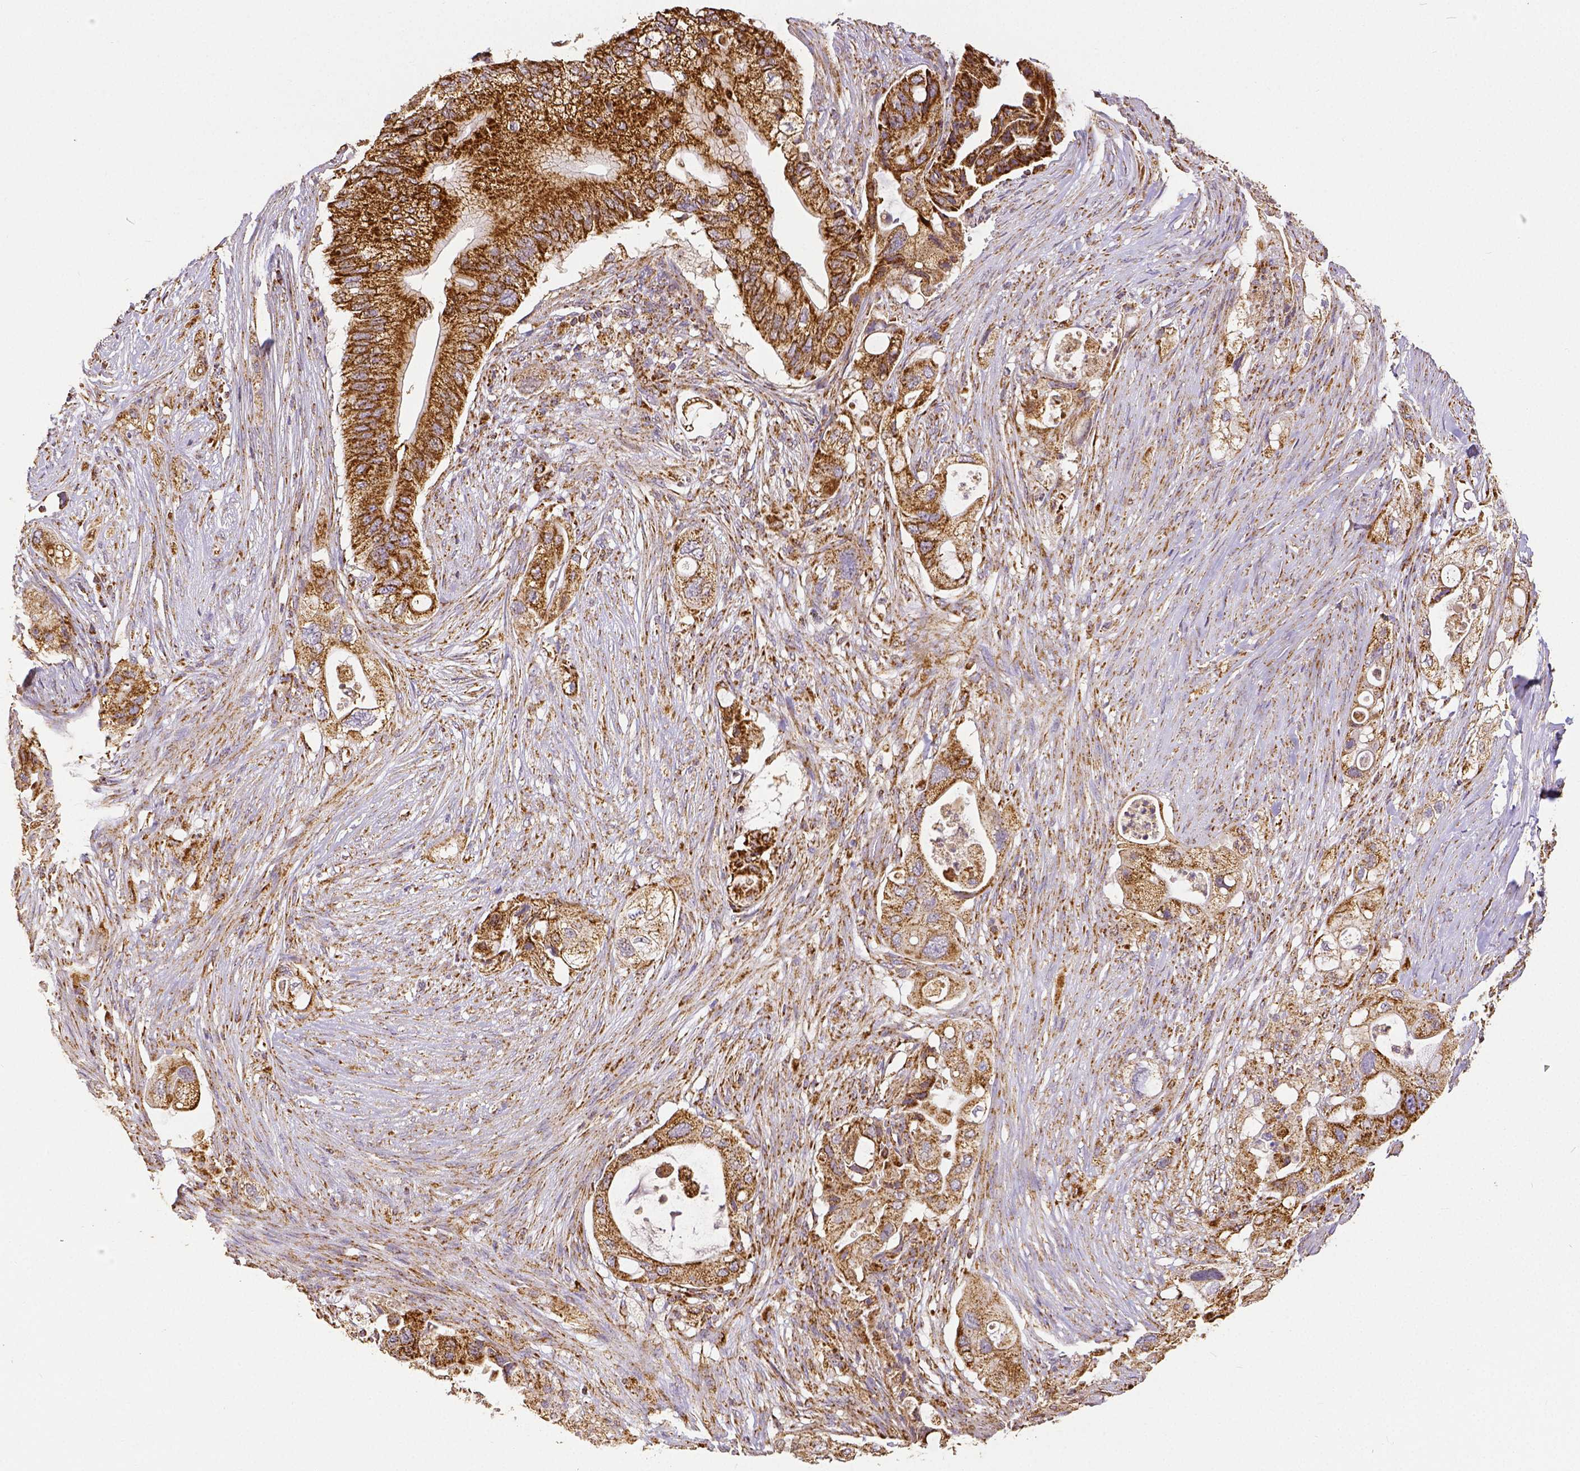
{"staining": {"intensity": "strong", "quantity": ">75%", "location": "cytoplasmic/membranous"}, "tissue": "pancreatic cancer", "cell_type": "Tumor cells", "image_type": "cancer", "snomed": [{"axis": "morphology", "description": "Adenocarcinoma, NOS"}, {"axis": "topography", "description": "Pancreas"}], "caption": "Immunohistochemical staining of human pancreatic cancer (adenocarcinoma) shows strong cytoplasmic/membranous protein staining in approximately >75% of tumor cells.", "gene": "SDHB", "patient": {"sex": "female", "age": 72}}